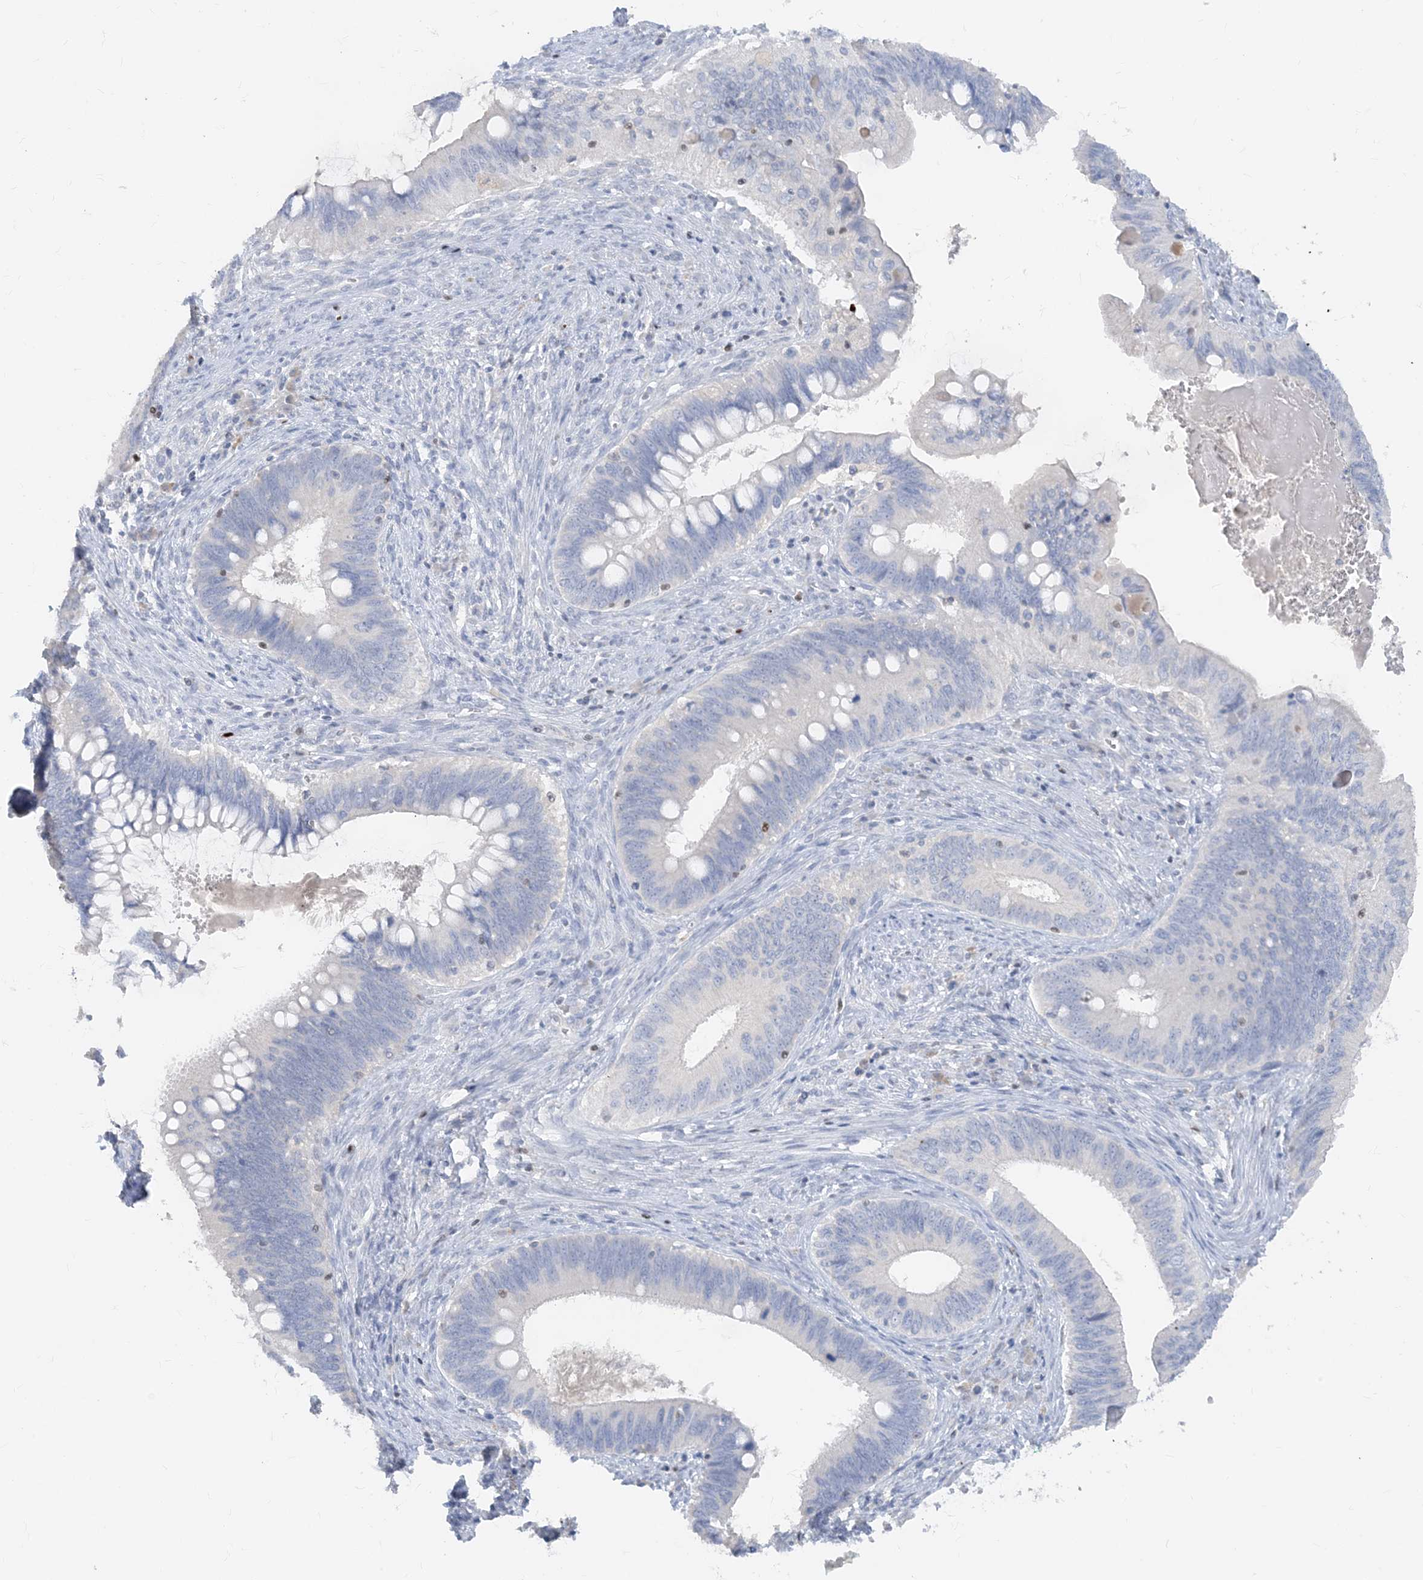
{"staining": {"intensity": "negative", "quantity": "none", "location": "none"}, "tissue": "cervical cancer", "cell_type": "Tumor cells", "image_type": "cancer", "snomed": [{"axis": "morphology", "description": "Adenocarcinoma, NOS"}, {"axis": "topography", "description": "Cervix"}], "caption": "Immunohistochemistry (IHC) photomicrograph of neoplastic tissue: adenocarcinoma (cervical) stained with DAB exhibits no significant protein expression in tumor cells.", "gene": "TBX21", "patient": {"sex": "female", "age": 42}}